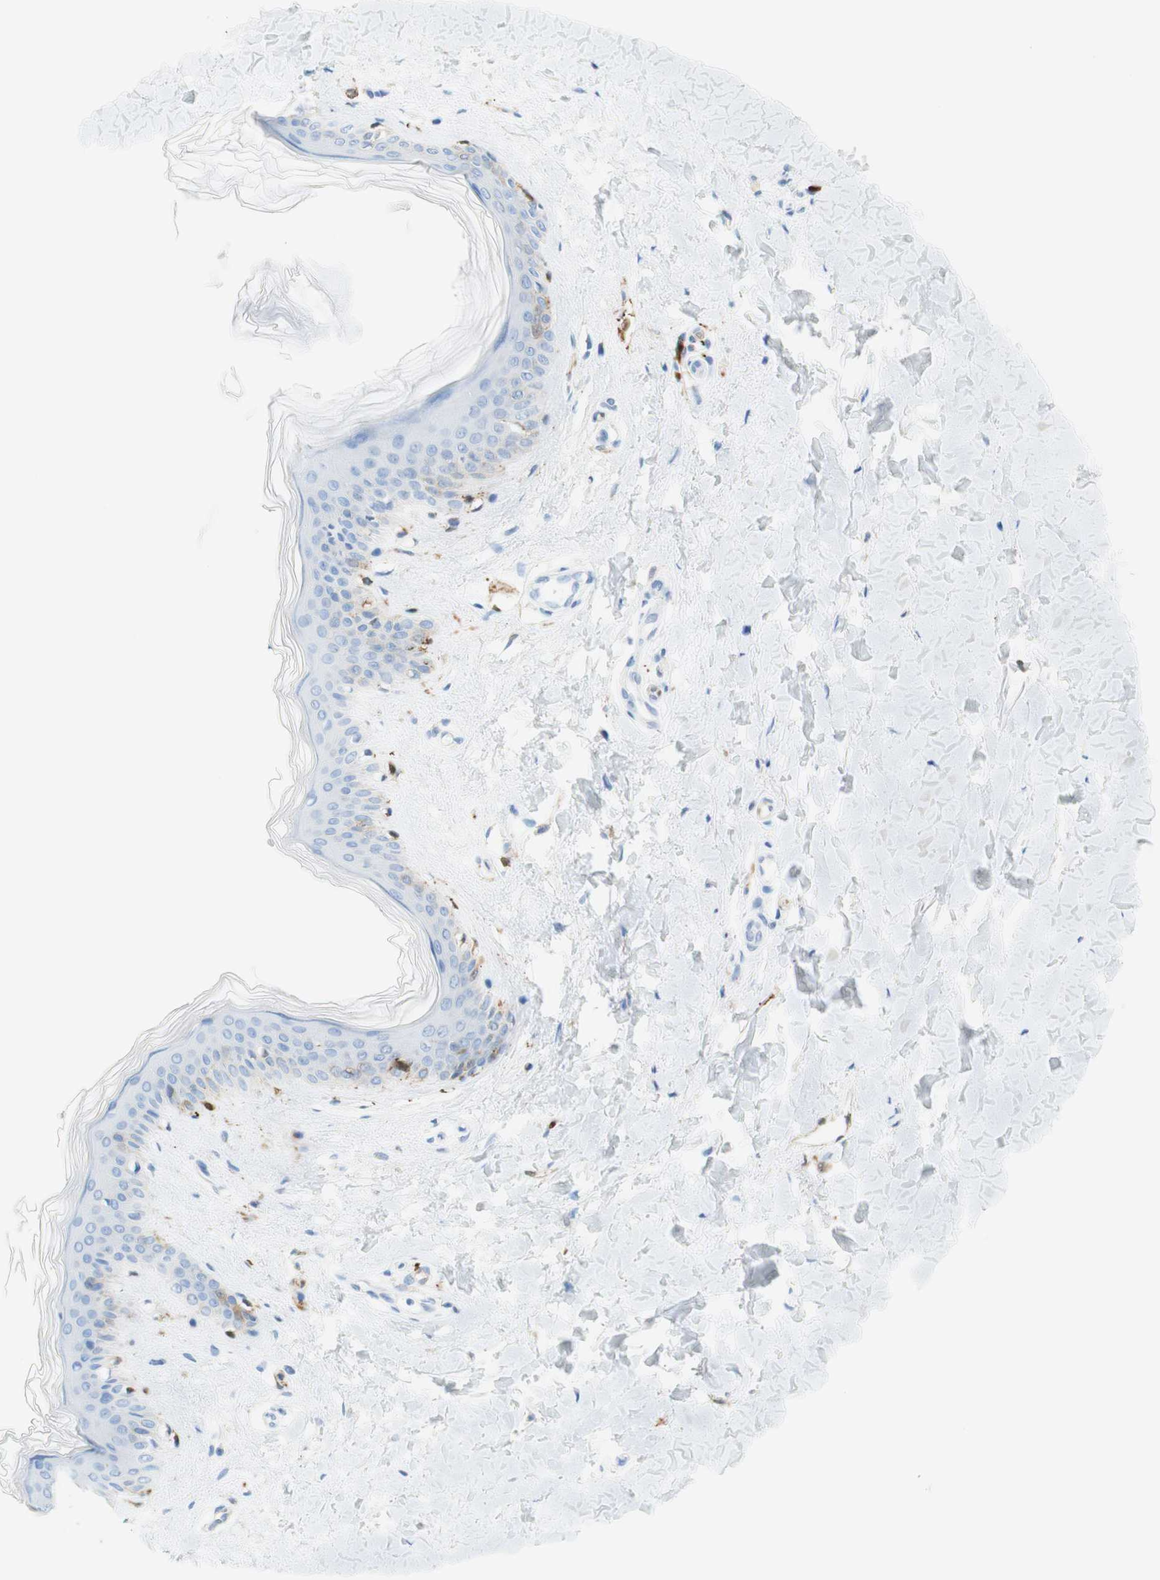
{"staining": {"intensity": "negative", "quantity": "none", "location": "none"}, "tissue": "skin", "cell_type": "Fibroblasts", "image_type": "normal", "snomed": [{"axis": "morphology", "description": "Normal tissue, NOS"}, {"axis": "topography", "description": "Skin"}], "caption": "A high-resolution micrograph shows IHC staining of normal skin, which shows no significant staining in fibroblasts.", "gene": "STMN1", "patient": {"sex": "female", "age": 41}}